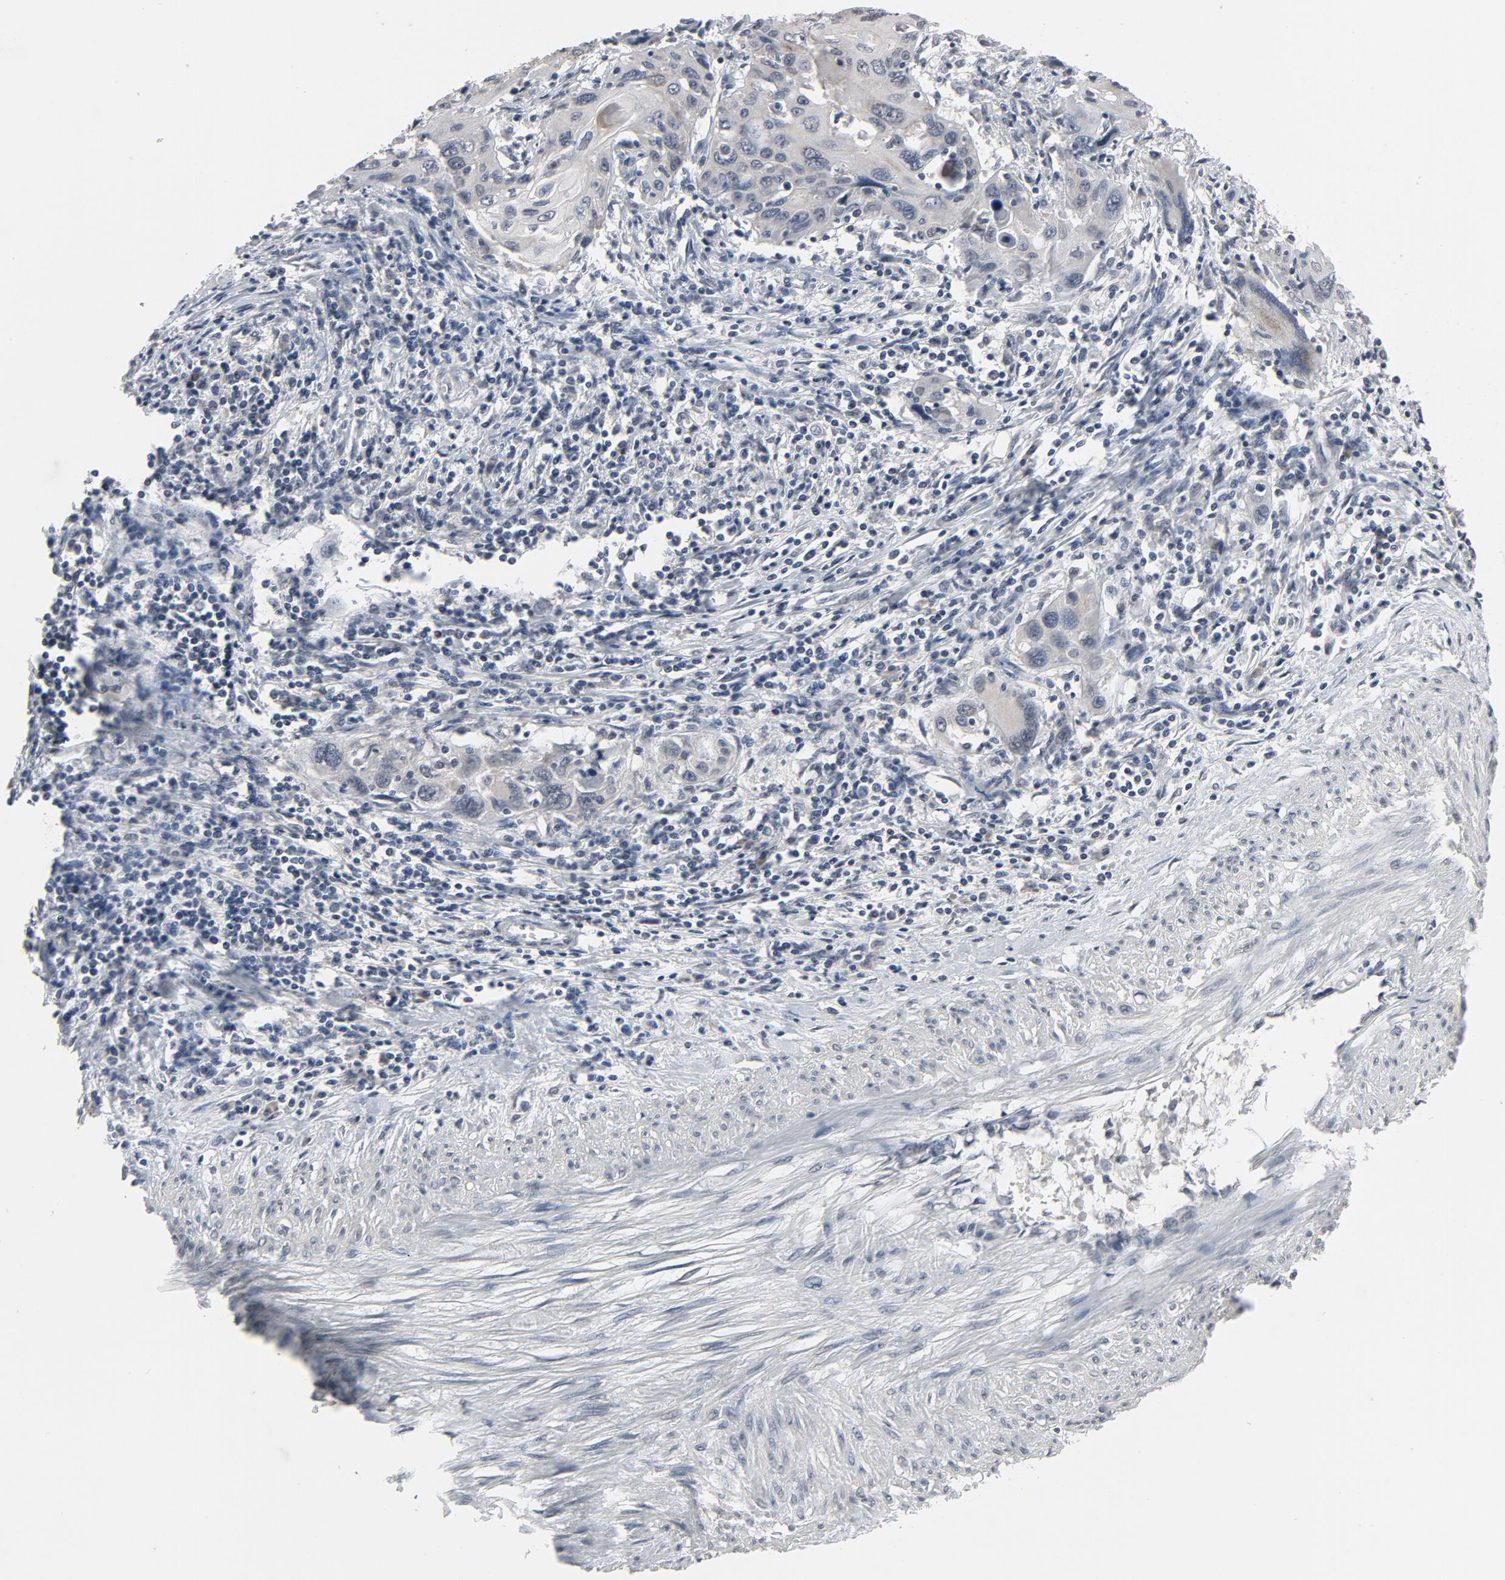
{"staining": {"intensity": "weak", "quantity": "<25%", "location": "cytoplasmic/membranous"}, "tissue": "cervical cancer", "cell_type": "Tumor cells", "image_type": "cancer", "snomed": [{"axis": "morphology", "description": "Squamous cell carcinoma, NOS"}, {"axis": "topography", "description": "Cervix"}], "caption": "A micrograph of human cervical squamous cell carcinoma is negative for staining in tumor cells.", "gene": "MT3", "patient": {"sex": "female", "age": 54}}